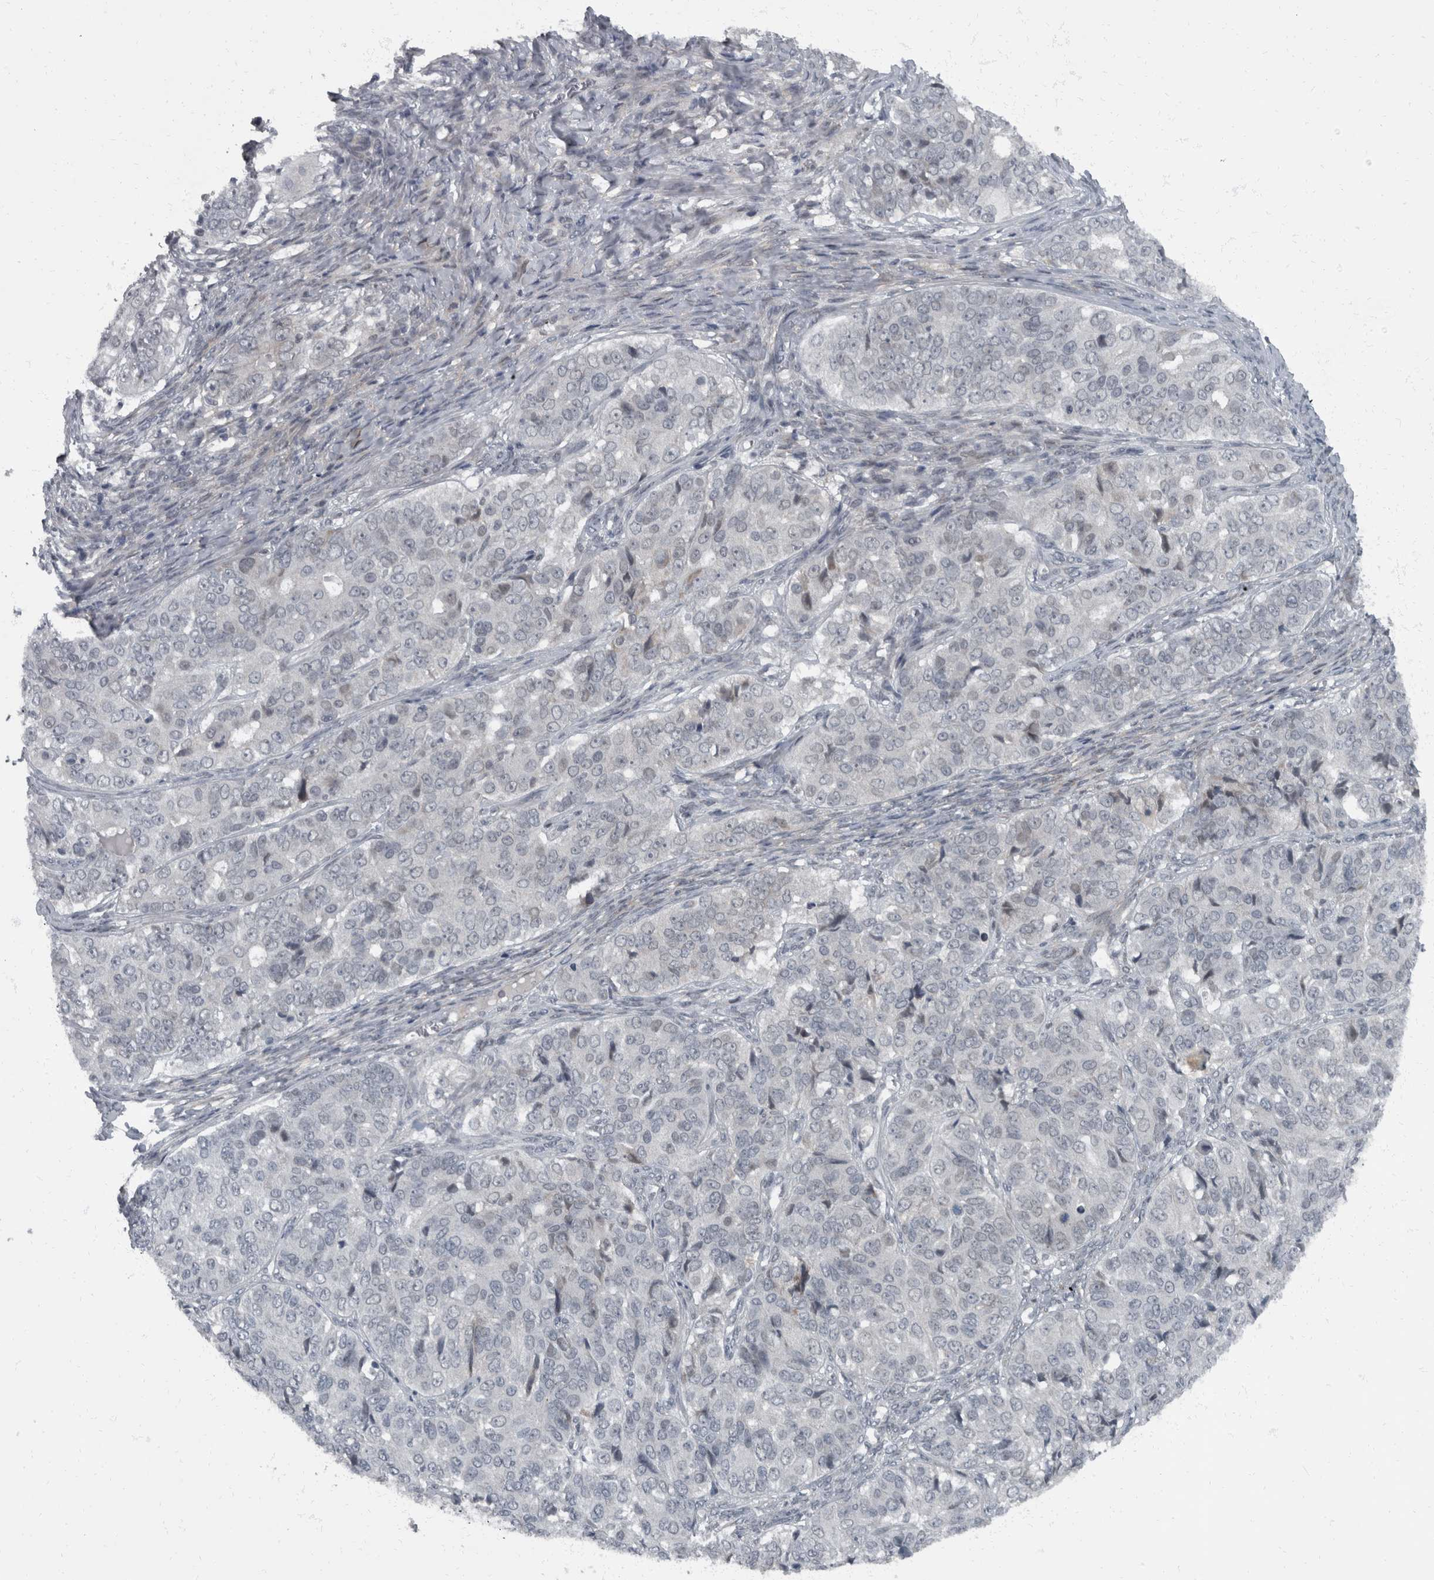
{"staining": {"intensity": "negative", "quantity": "none", "location": "none"}, "tissue": "ovarian cancer", "cell_type": "Tumor cells", "image_type": "cancer", "snomed": [{"axis": "morphology", "description": "Carcinoma, endometroid"}, {"axis": "topography", "description": "Ovary"}], "caption": "The image shows no significant staining in tumor cells of endometroid carcinoma (ovarian).", "gene": "WDR33", "patient": {"sex": "female", "age": 51}}